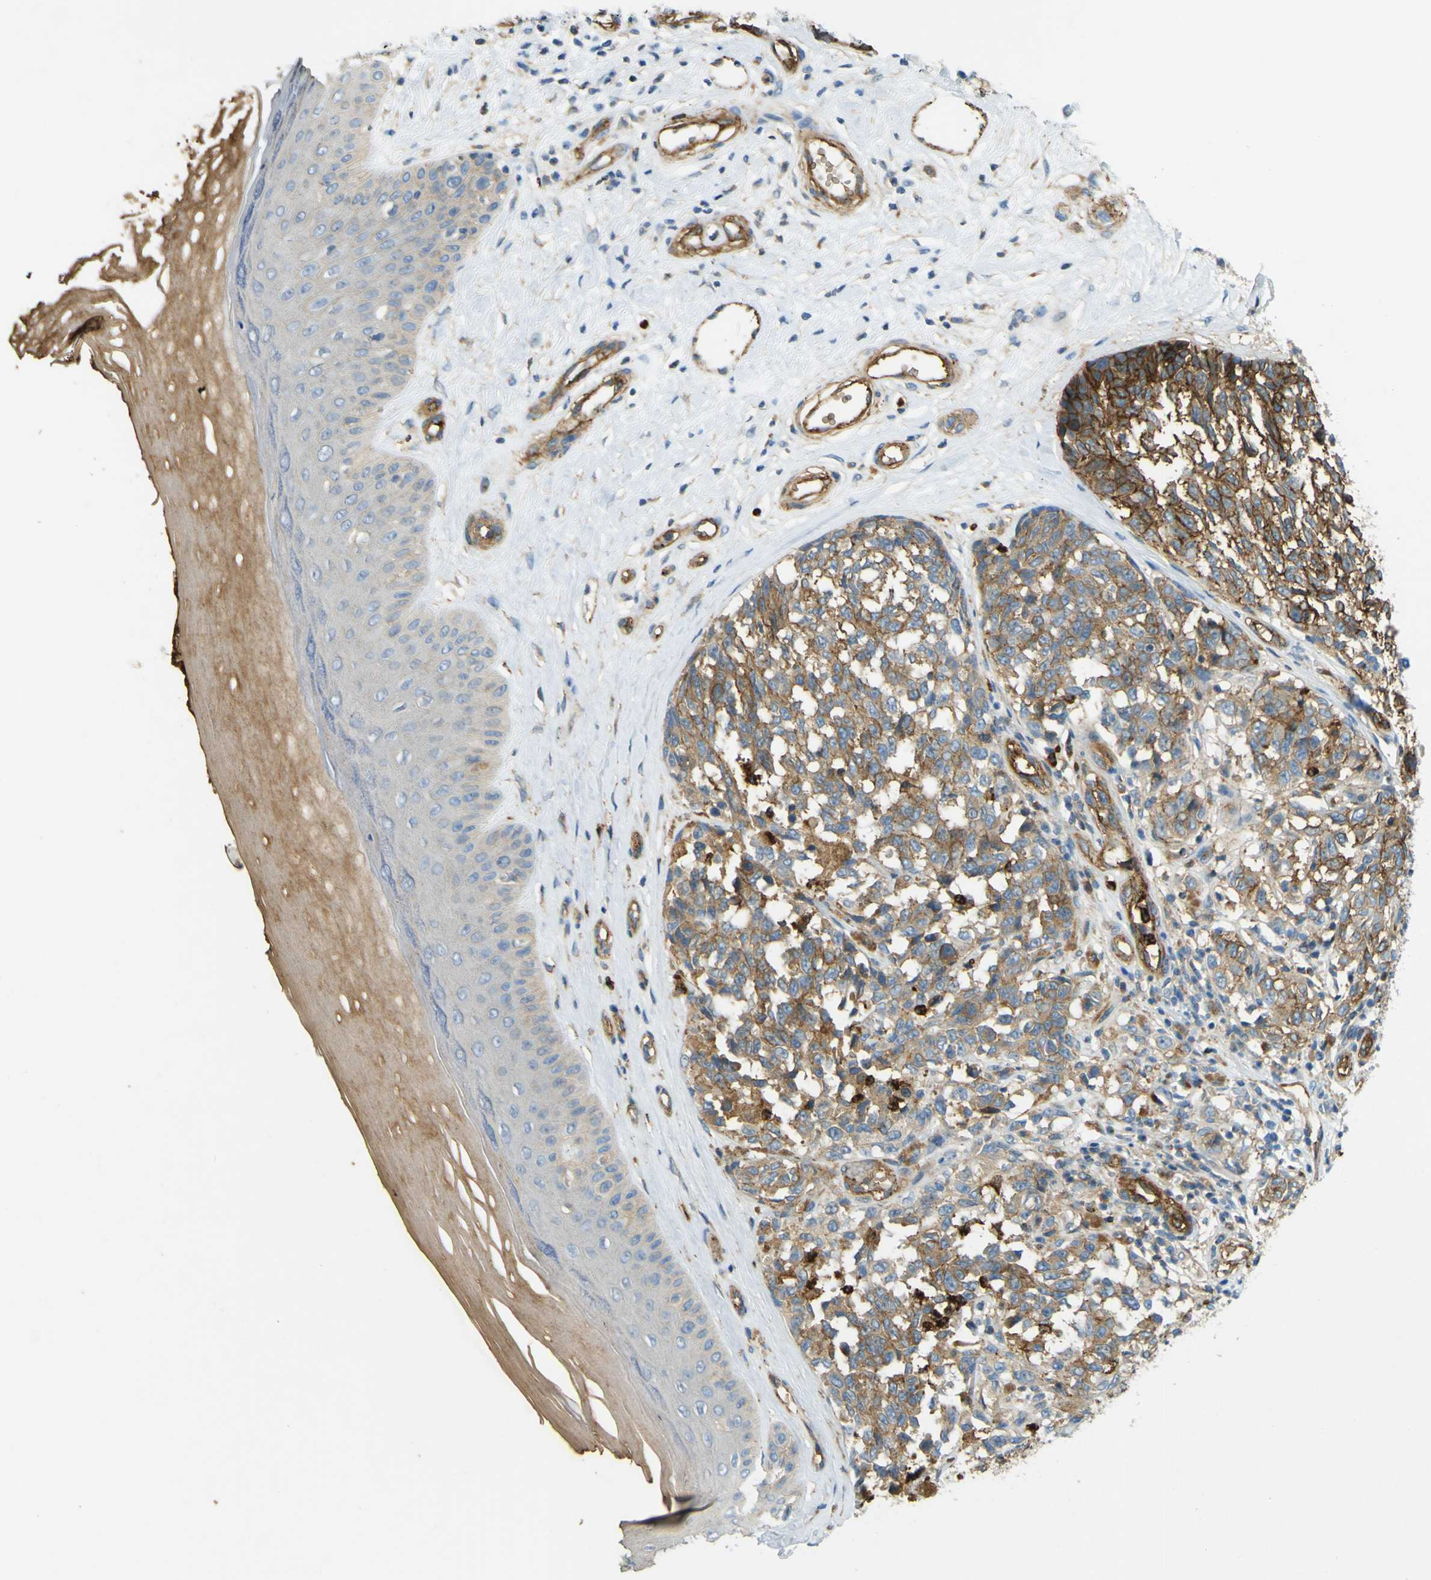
{"staining": {"intensity": "moderate", "quantity": ">75%", "location": "cytoplasmic/membranous"}, "tissue": "melanoma", "cell_type": "Tumor cells", "image_type": "cancer", "snomed": [{"axis": "morphology", "description": "Malignant melanoma, NOS"}, {"axis": "topography", "description": "Skin"}], "caption": "Melanoma tissue reveals moderate cytoplasmic/membranous expression in approximately >75% of tumor cells", "gene": "PLXDC1", "patient": {"sex": "female", "age": 64}}